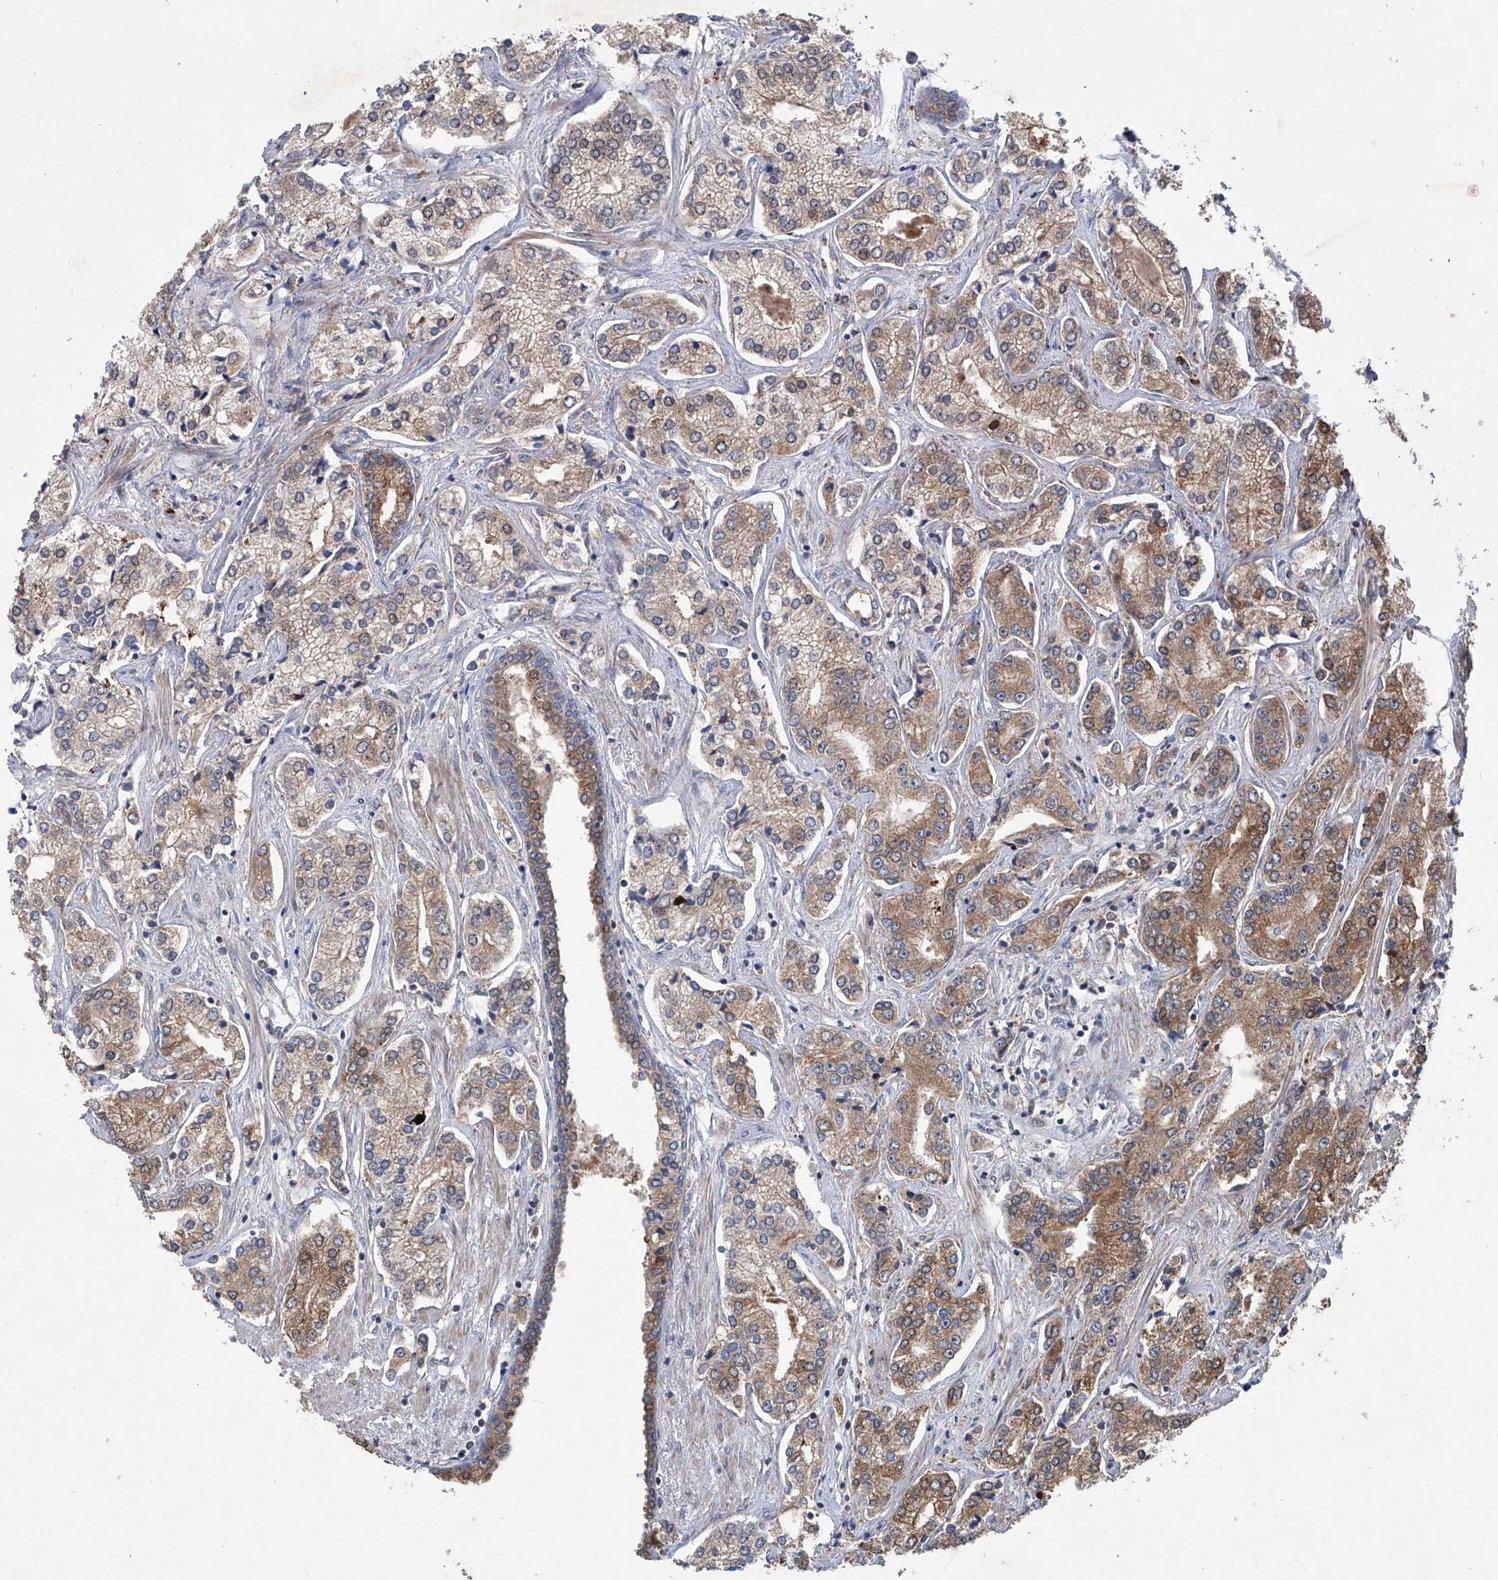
{"staining": {"intensity": "moderate", "quantity": ">75%", "location": "cytoplasmic/membranous"}, "tissue": "prostate cancer", "cell_type": "Tumor cells", "image_type": "cancer", "snomed": [{"axis": "morphology", "description": "Adenocarcinoma, High grade"}, {"axis": "topography", "description": "Prostate"}], "caption": "A micrograph of human adenocarcinoma (high-grade) (prostate) stained for a protein exhibits moderate cytoplasmic/membranous brown staining in tumor cells.", "gene": "KLC4", "patient": {"sex": "male", "age": 66}}